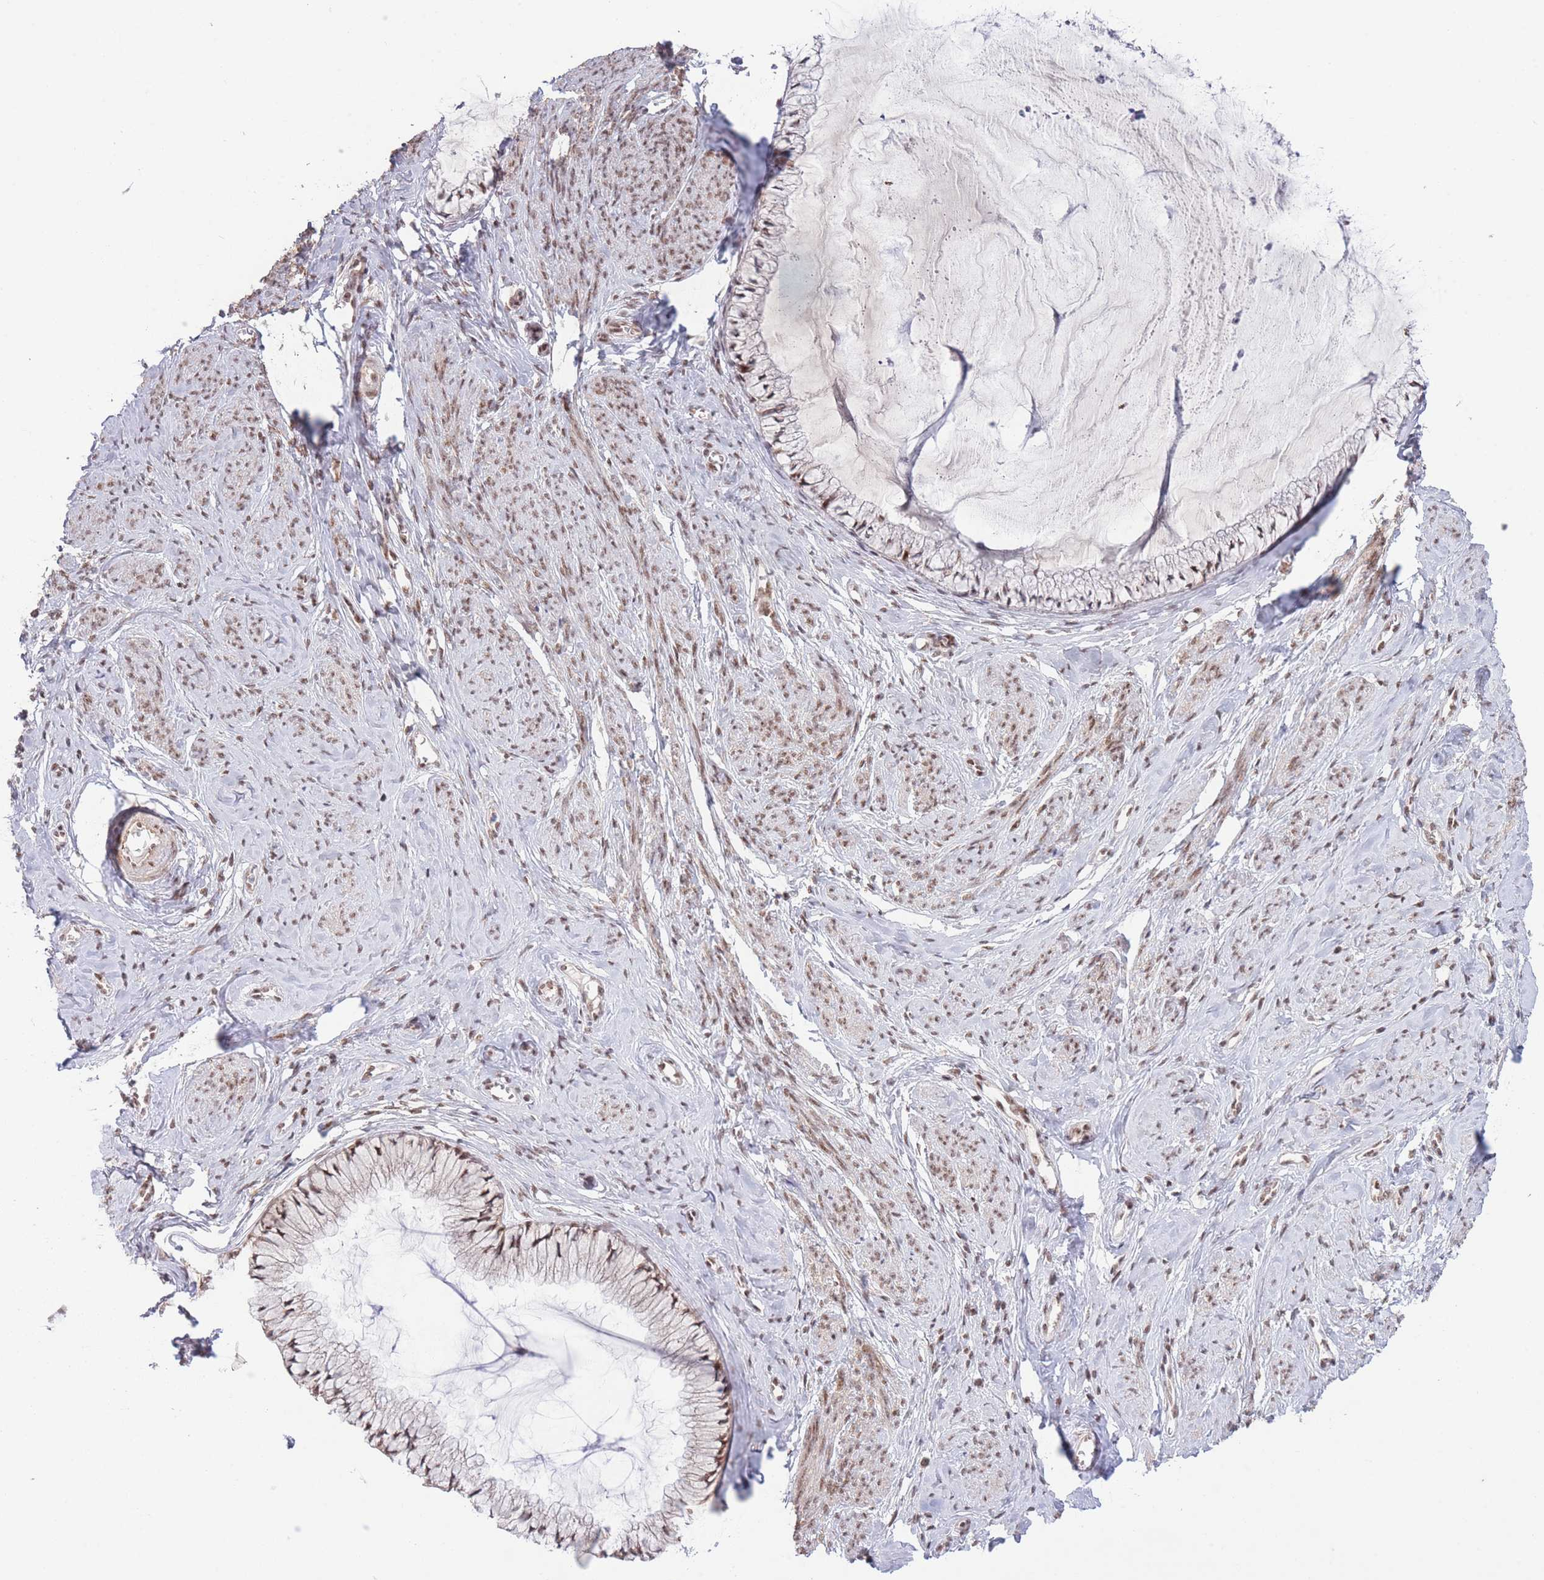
{"staining": {"intensity": "moderate", "quantity": ">75%", "location": "nuclear"}, "tissue": "cervix", "cell_type": "Glandular cells", "image_type": "normal", "snomed": [{"axis": "morphology", "description": "Normal tissue, NOS"}, {"axis": "topography", "description": "Cervix"}], "caption": "A histopathology image of cervix stained for a protein shows moderate nuclear brown staining in glandular cells. The staining was performed using DAB (3,3'-diaminobenzidine), with brown indicating positive protein expression. Nuclei are stained blue with hematoxylin.", "gene": "CARD8", "patient": {"sex": "female", "age": 42}}